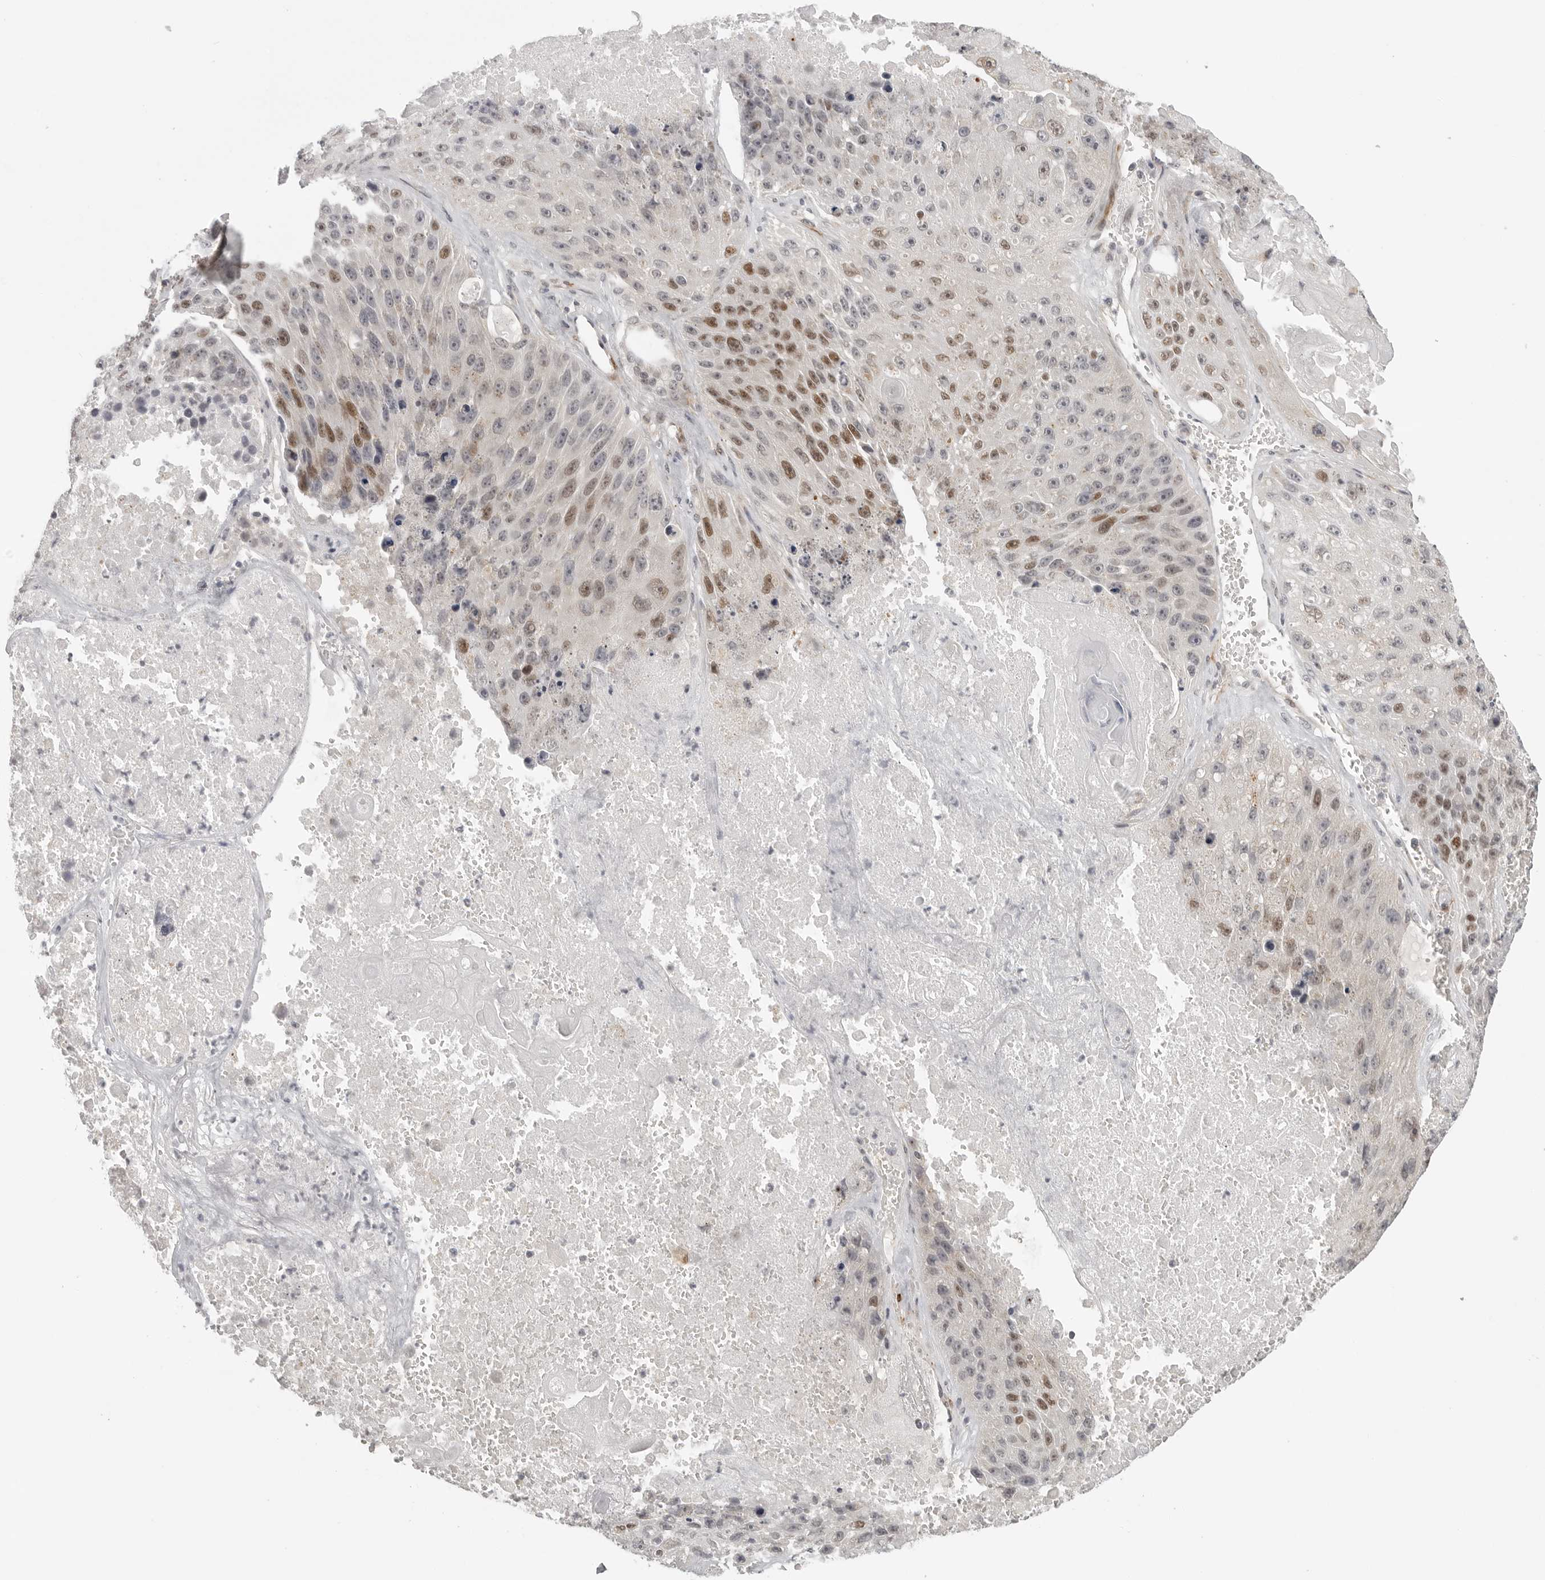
{"staining": {"intensity": "moderate", "quantity": "25%-75%", "location": "nuclear"}, "tissue": "lung cancer", "cell_type": "Tumor cells", "image_type": "cancer", "snomed": [{"axis": "morphology", "description": "Squamous cell carcinoma, NOS"}, {"axis": "topography", "description": "Lung"}], "caption": "Lung squamous cell carcinoma stained for a protein (brown) exhibits moderate nuclear positive staining in approximately 25%-75% of tumor cells.", "gene": "TUT4", "patient": {"sex": "male", "age": 61}}